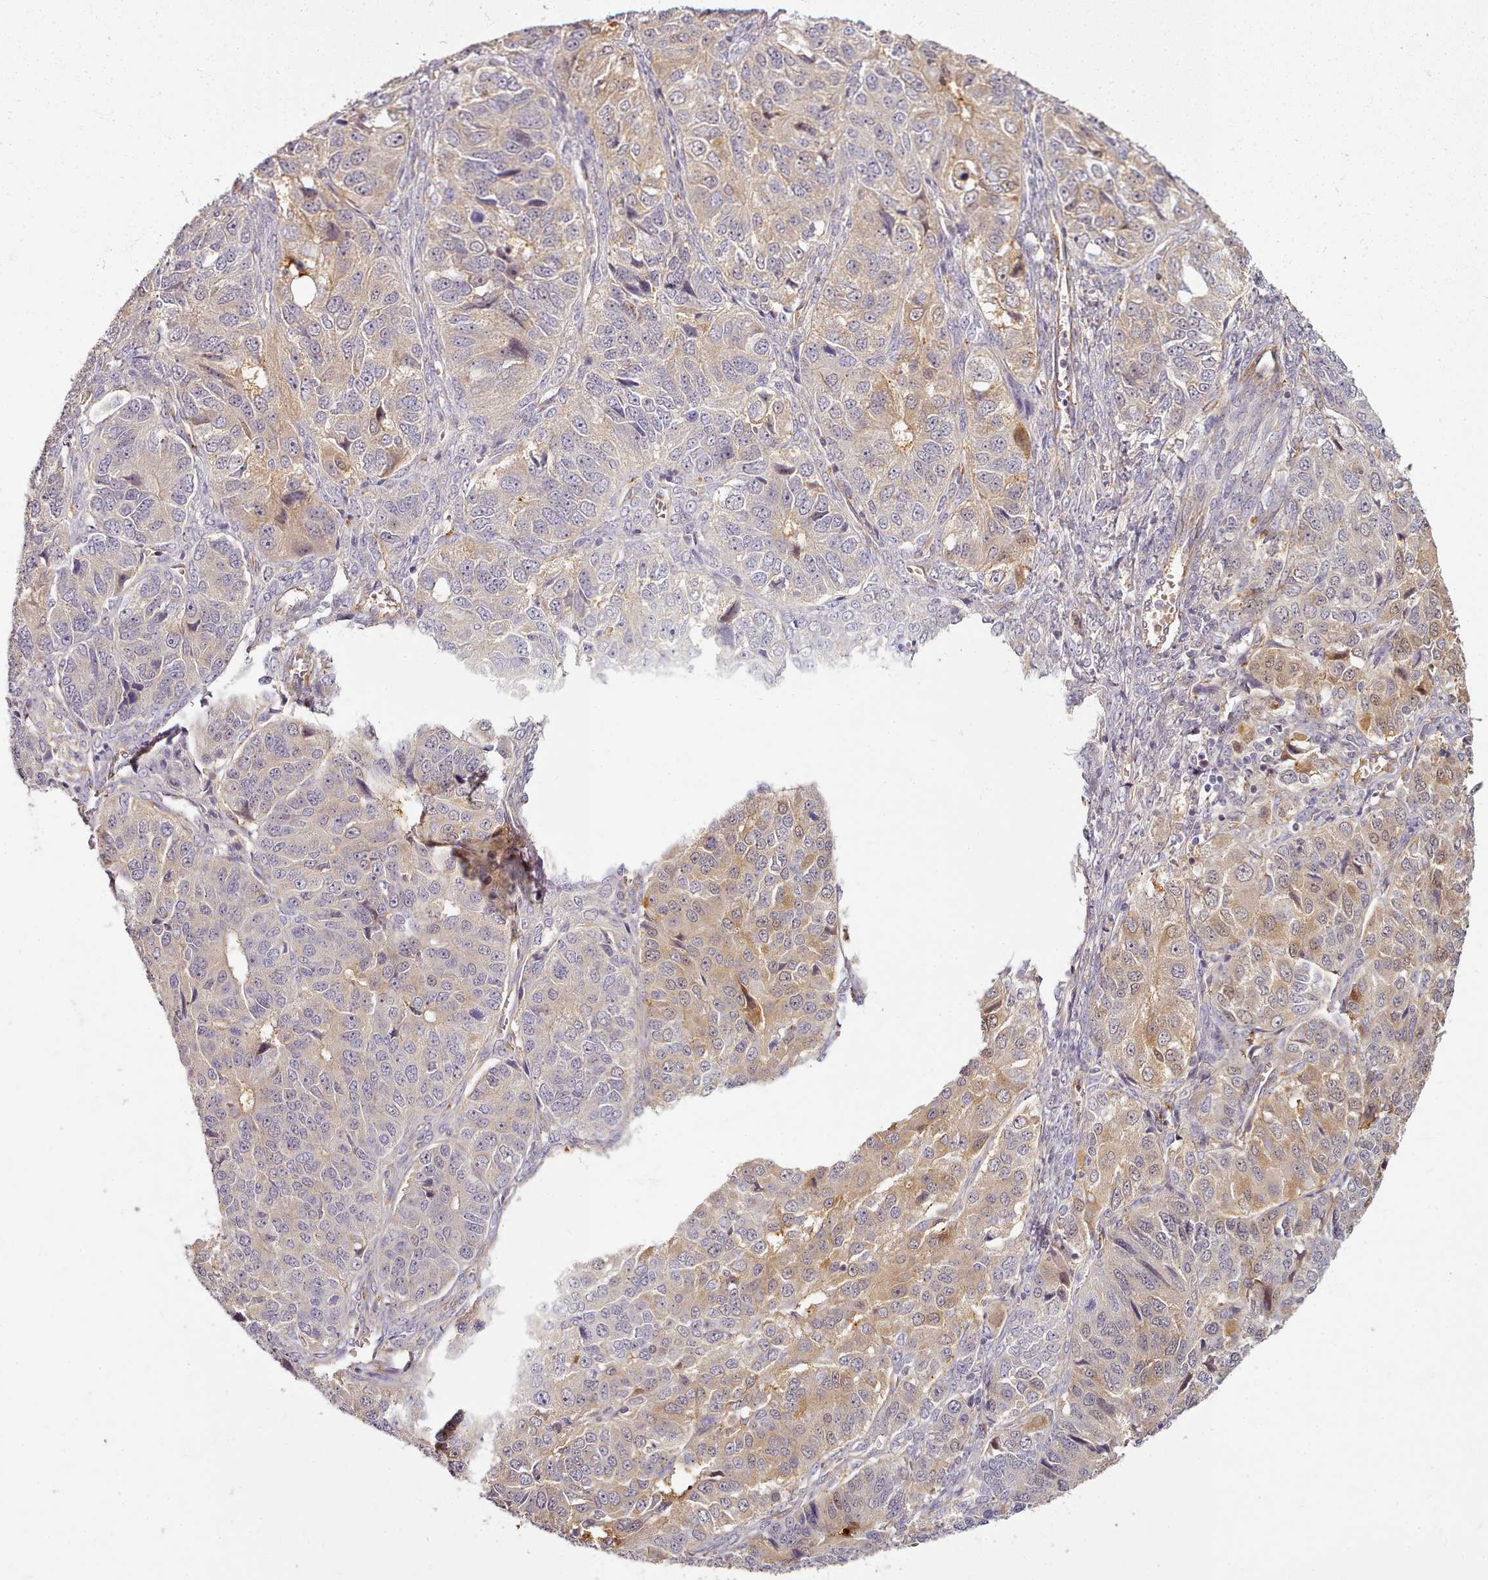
{"staining": {"intensity": "weak", "quantity": "25%-75%", "location": "cytoplasmic/membranous,nuclear"}, "tissue": "ovarian cancer", "cell_type": "Tumor cells", "image_type": "cancer", "snomed": [{"axis": "morphology", "description": "Carcinoma, endometroid"}, {"axis": "topography", "description": "Ovary"}], "caption": "A photomicrograph of human ovarian cancer stained for a protein exhibits weak cytoplasmic/membranous and nuclear brown staining in tumor cells.", "gene": "C1QTNF5", "patient": {"sex": "female", "age": 51}}